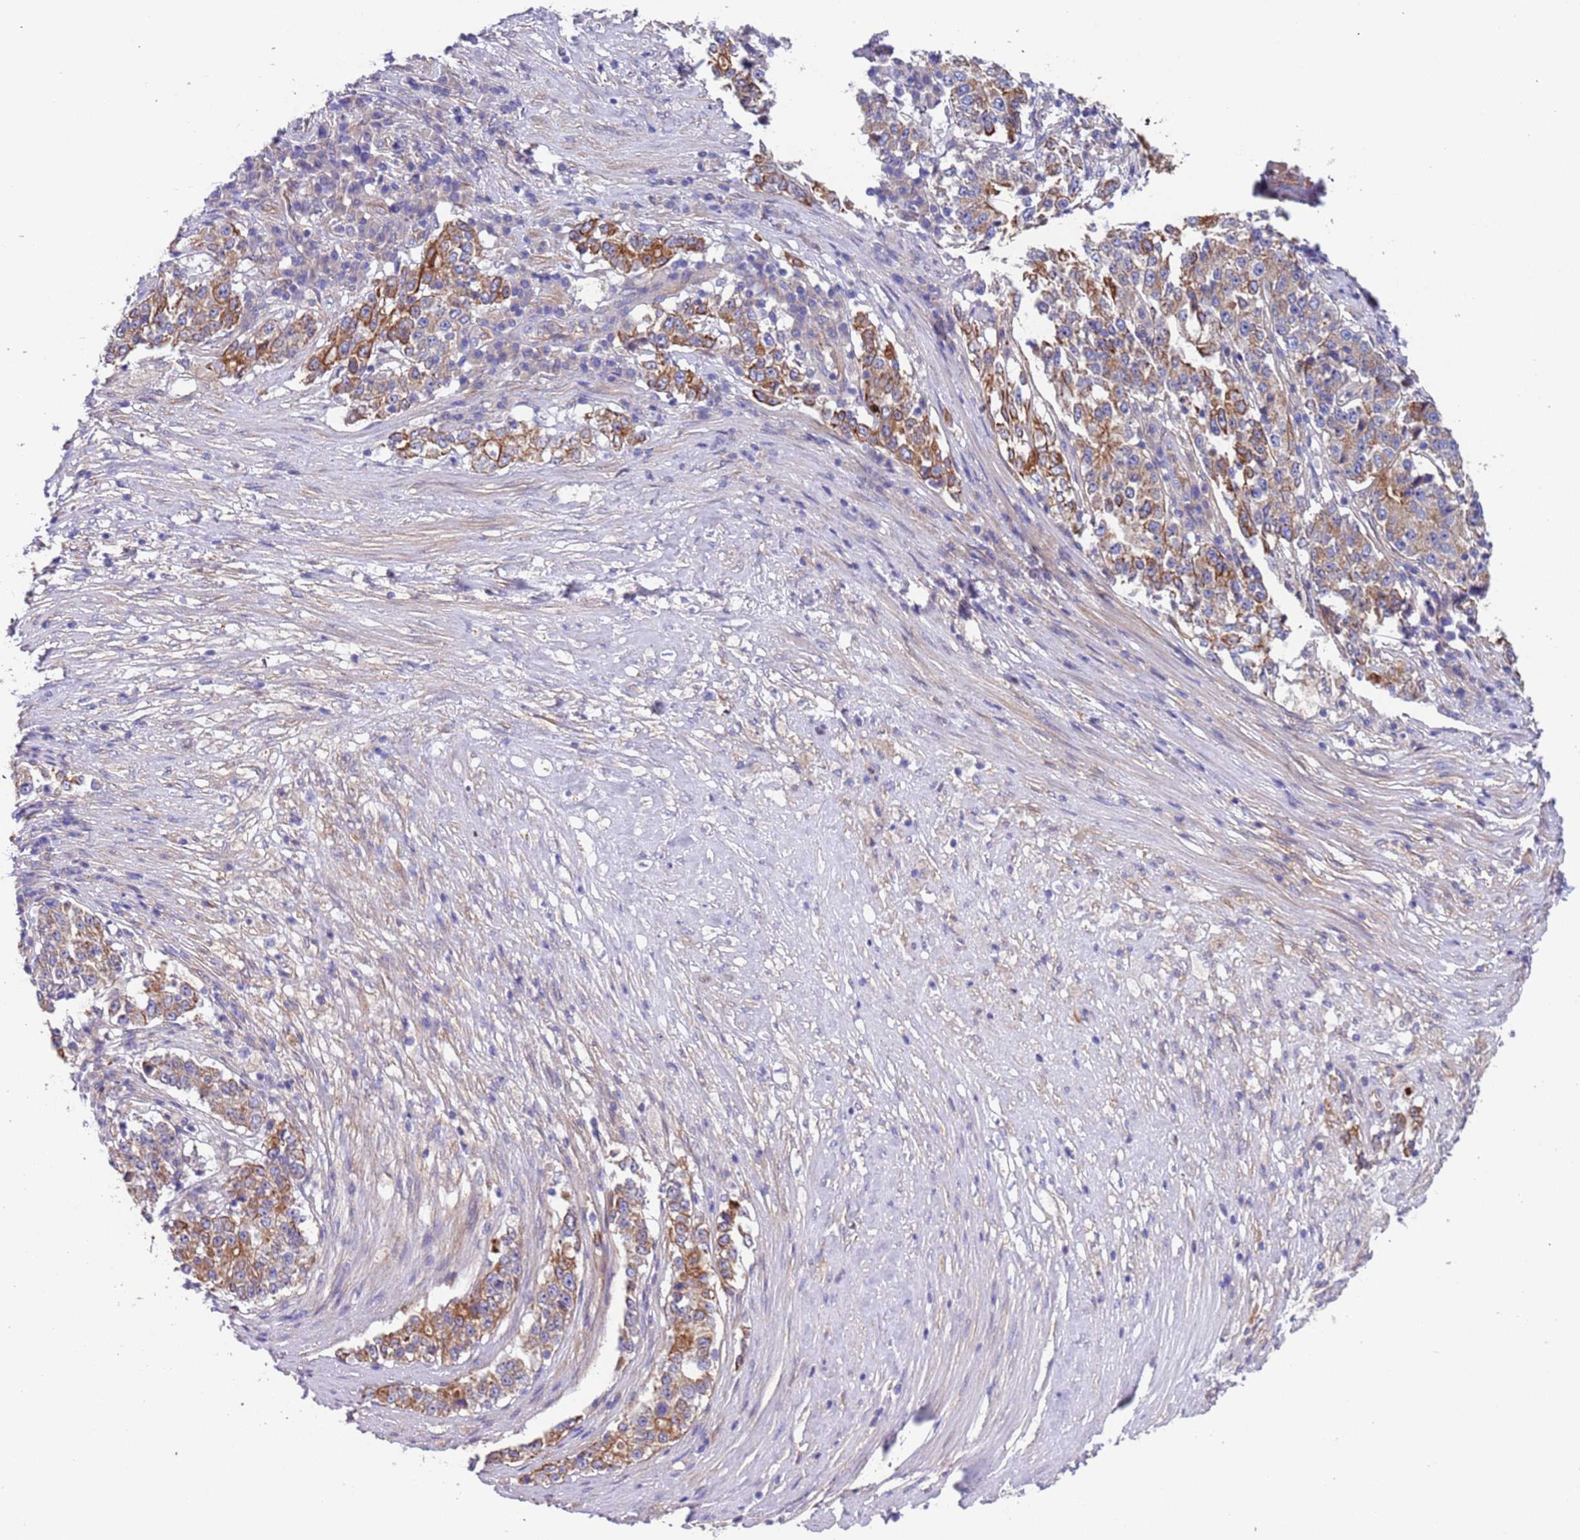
{"staining": {"intensity": "moderate", "quantity": ">75%", "location": "cytoplasmic/membranous"}, "tissue": "stomach cancer", "cell_type": "Tumor cells", "image_type": "cancer", "snomed": [{"axis": "morphology", "description": "Adenocarcinoma, NOS"}, {"axis": "topography", "description": "Stomach"}], "caption": "Protein analysis of adenocarcinoma (stomach) tissue shows moderate cytoplasmic/membranous expression in about >75% of tumor cells.", "gene": "LAMB4", "patient": {"sex": "male", "age": 59}}